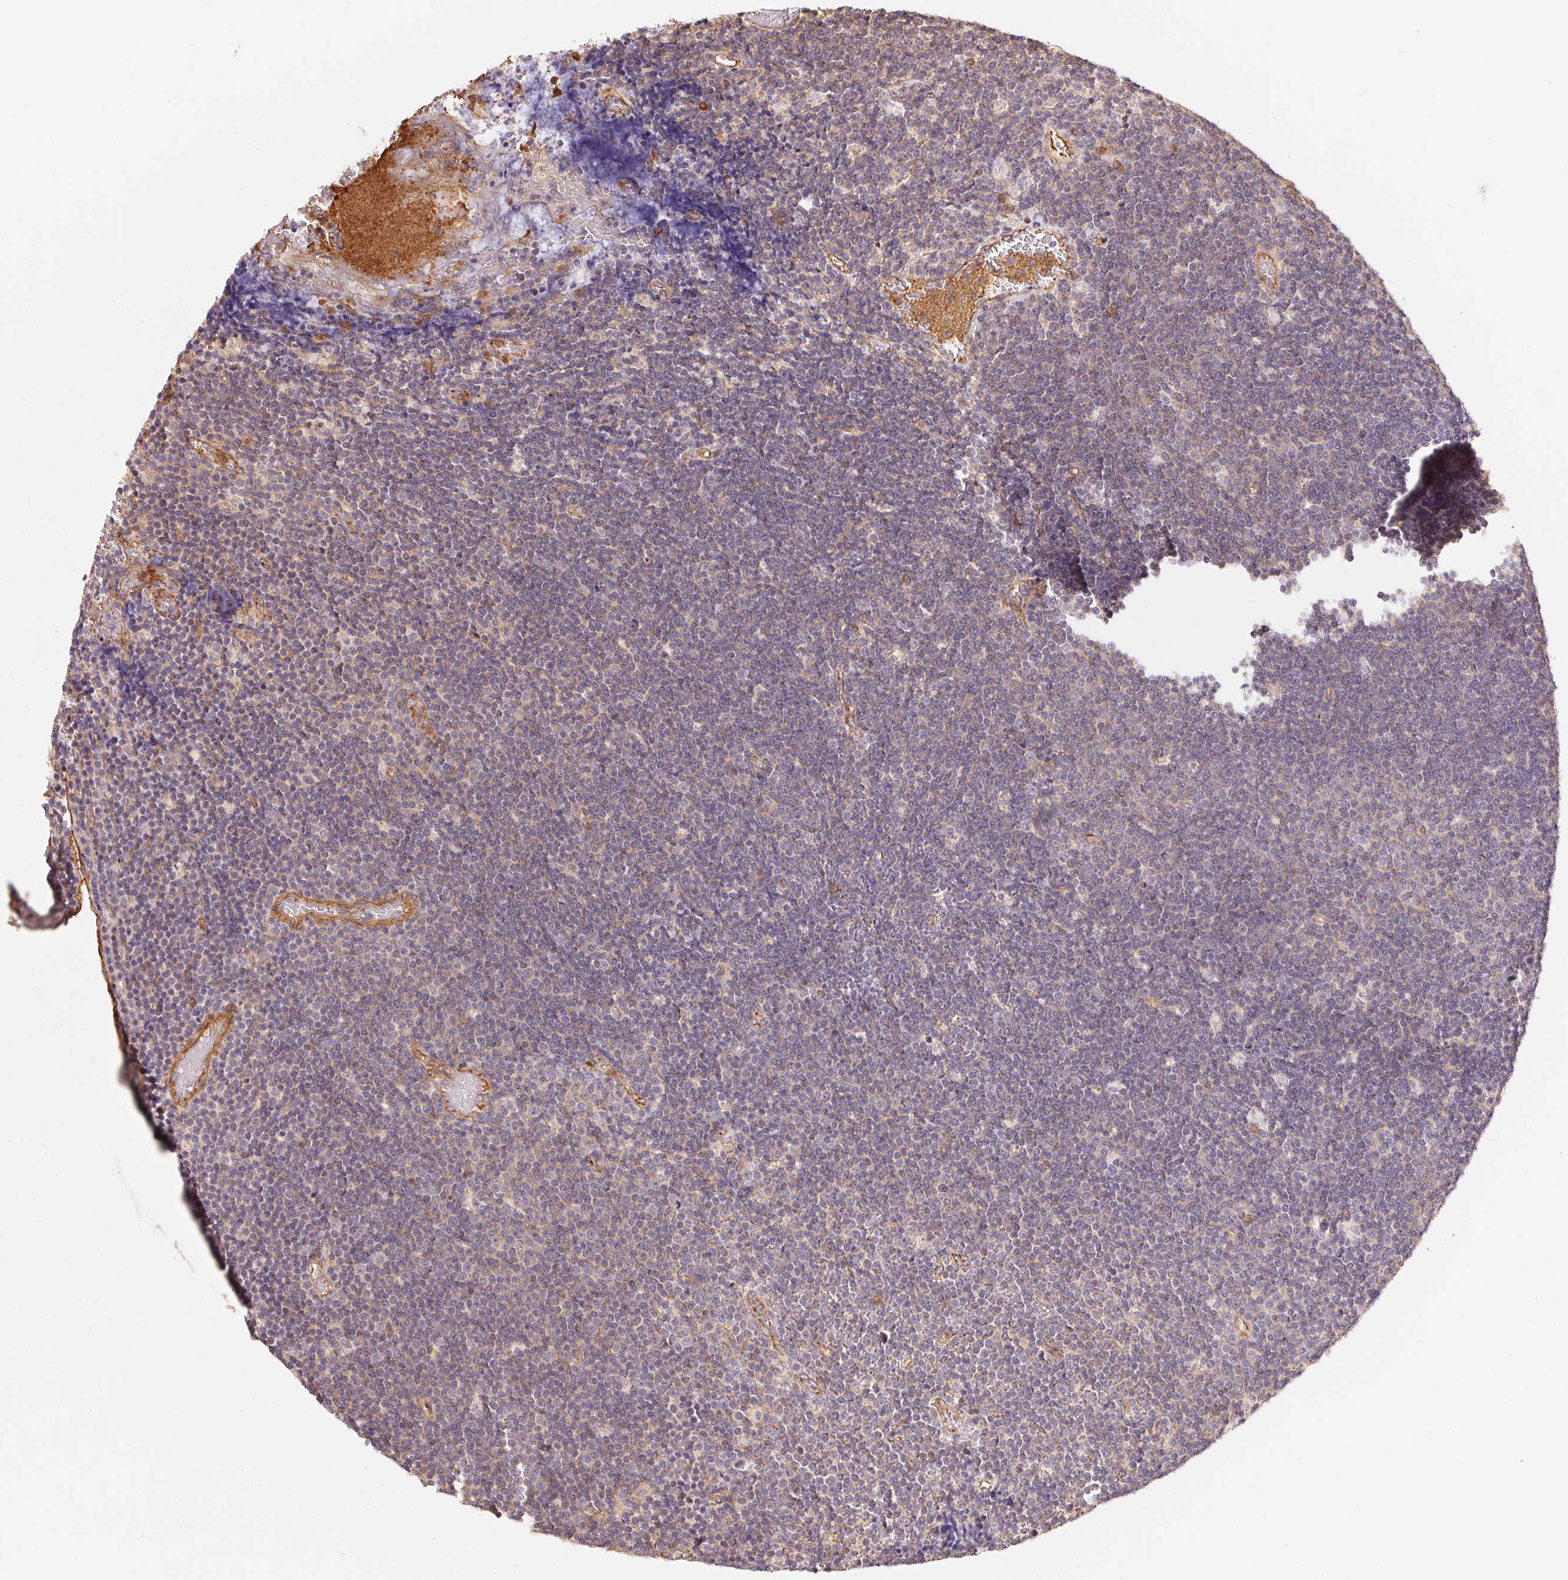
{"staining": {"intensity": "negative", "quantity": "none", "location": "none"}, "tissue": "lymphoma", "cell_type": "Tumor cells", "image_type": "cancer", "snomed": [{"axis": "morphology", "description": "Malignant lymphoma, non-Hodgkin's type, Low grade"}, {"axis": "topography", "description": "Brain"}], "caption": "An image of human lymphoma is negative for staining in tumor cells.", "gene": "FRAS1", "patient": {"sex": "female", "age": 66}}